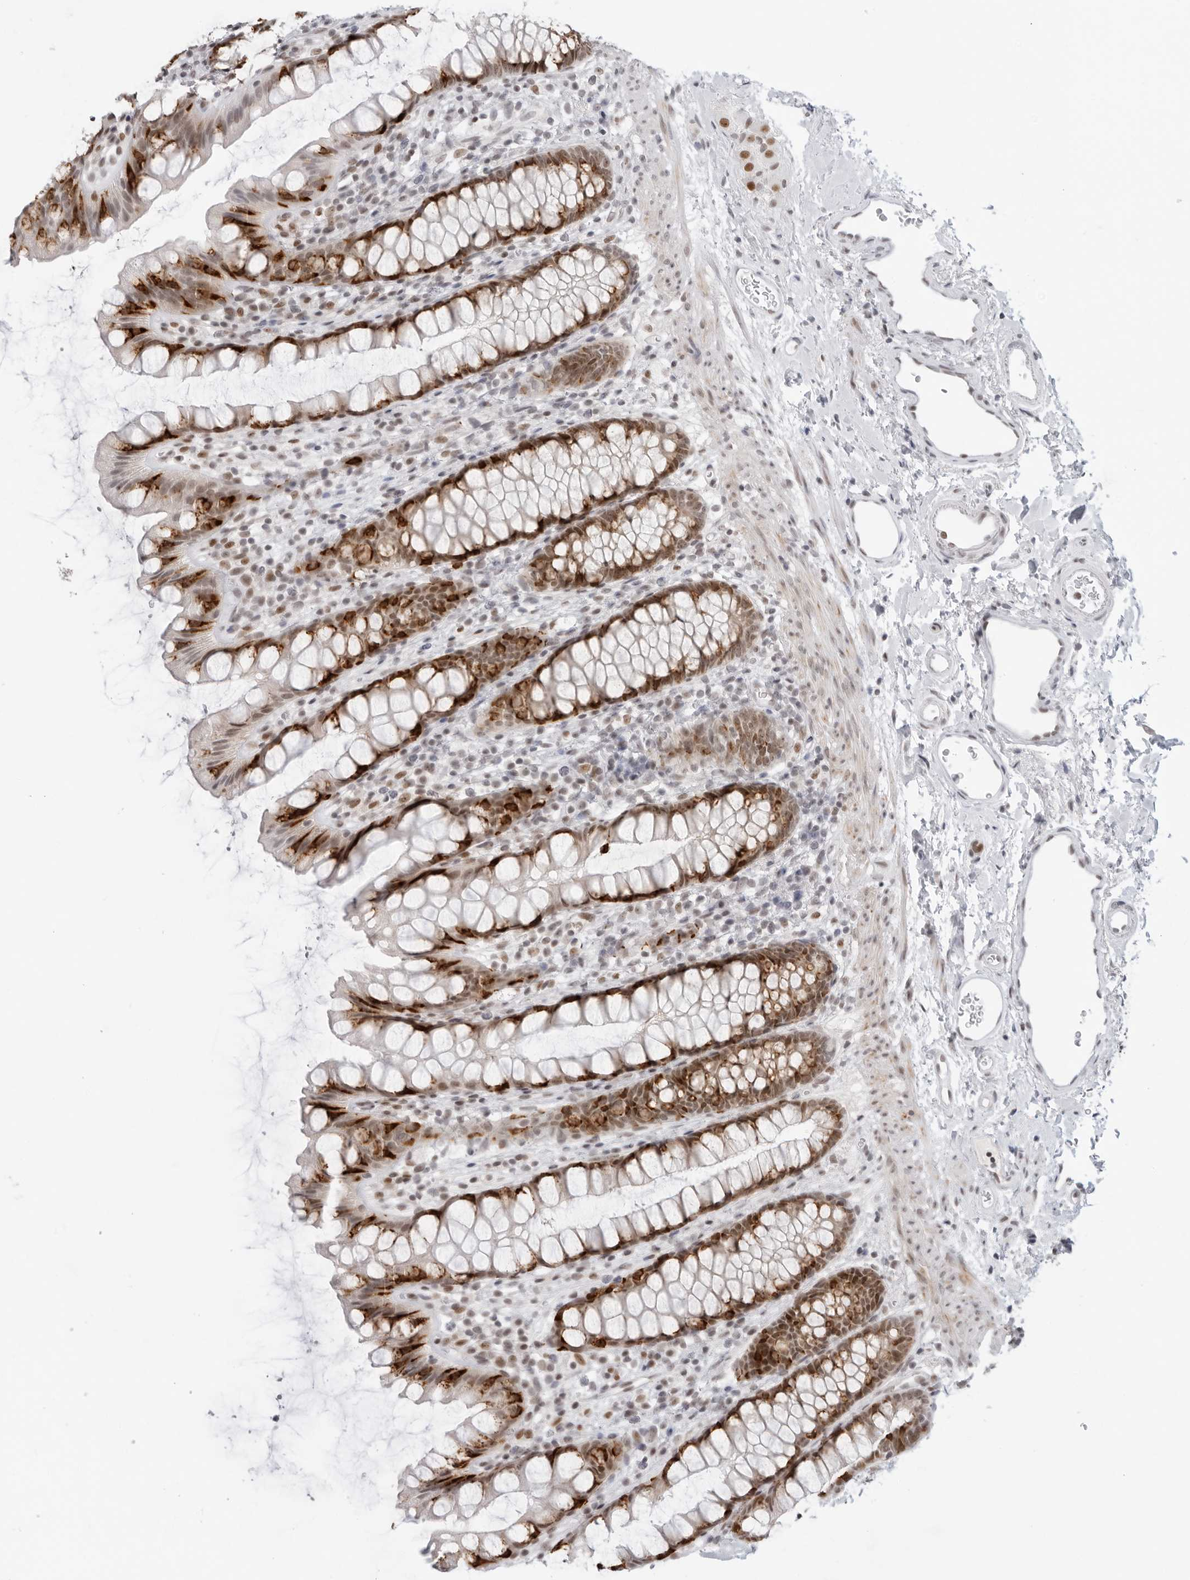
{"staining": {"intensity": "strong", "quantity": "25%-75%", "location": "cytoplasmic/membranous"}, "tissue": "rectum", "cell_type": "Glandular cells", "image_type": "normal", "snomed": [{"axis": "morphology", "description": "Normal tissue, NOS"}, {"axis": "topography", "description": "Rectum"}], "caption": "A high amount of strong cytoplasmic/membranous positivity is seen in about 25%-75% of glandular cells in normal rectum. (DAB = brown stain, brightfield microscopy at high magnification).", "gene": "FOXK2", "patient": {"sex": "female", "age": 65}}